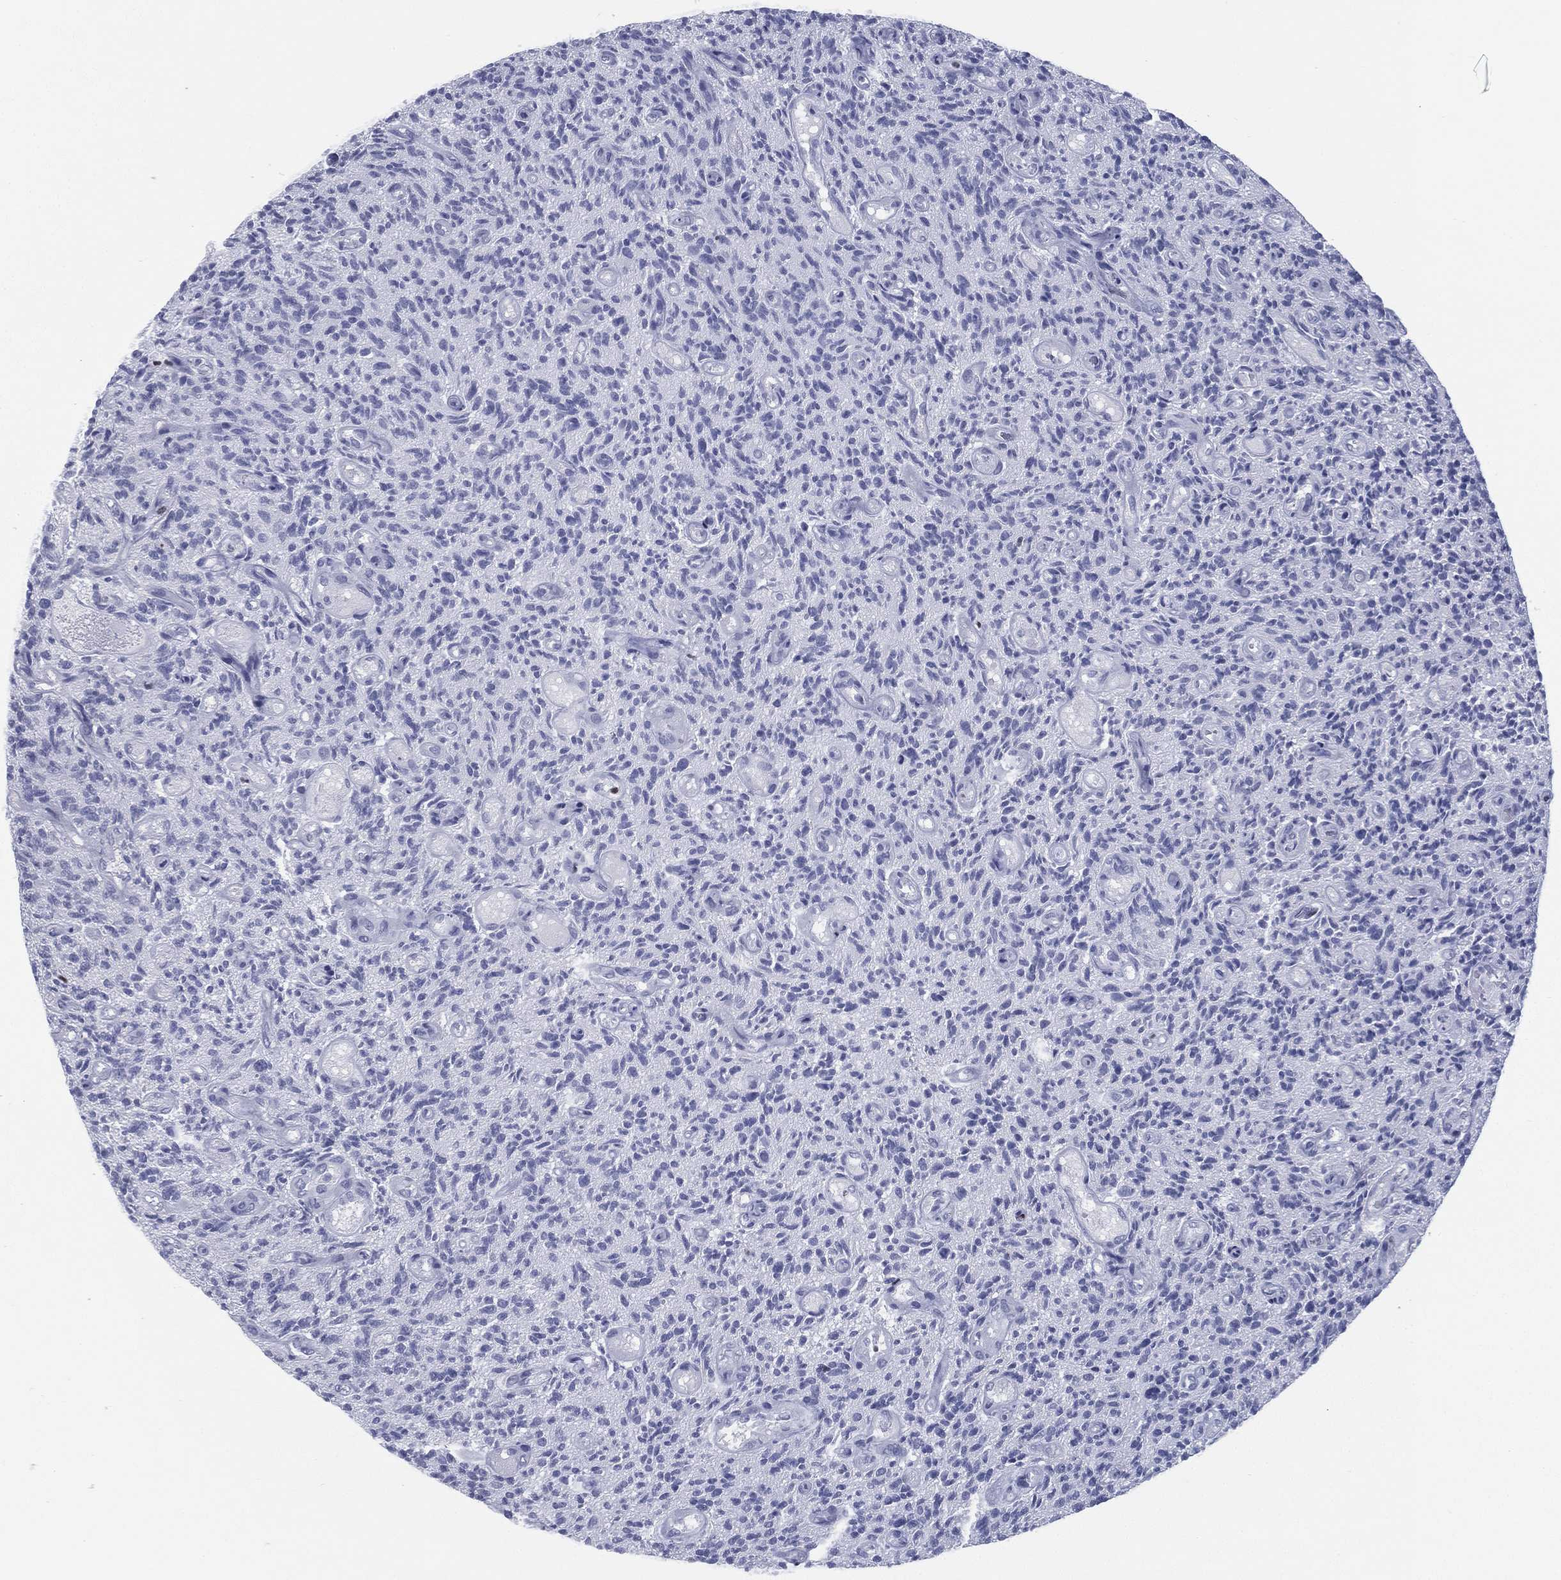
{"staining": {"intensity": "negative", "quantity": "none", "location": "none"}, "tissue": "glioma", "cell_type": "Tumor cells", "image_type": "cancer", "snomed": [{"axis": "morphology", "description": "Glioma, malignant, High grade"}, {"axis": "topography", "description": "Brain"}], "caption": "Tumor cells show no significant expression in high-grade glioma (malignant).", "gene": "PYHIN1", "patient": {"sex": "male", "age": 64}}